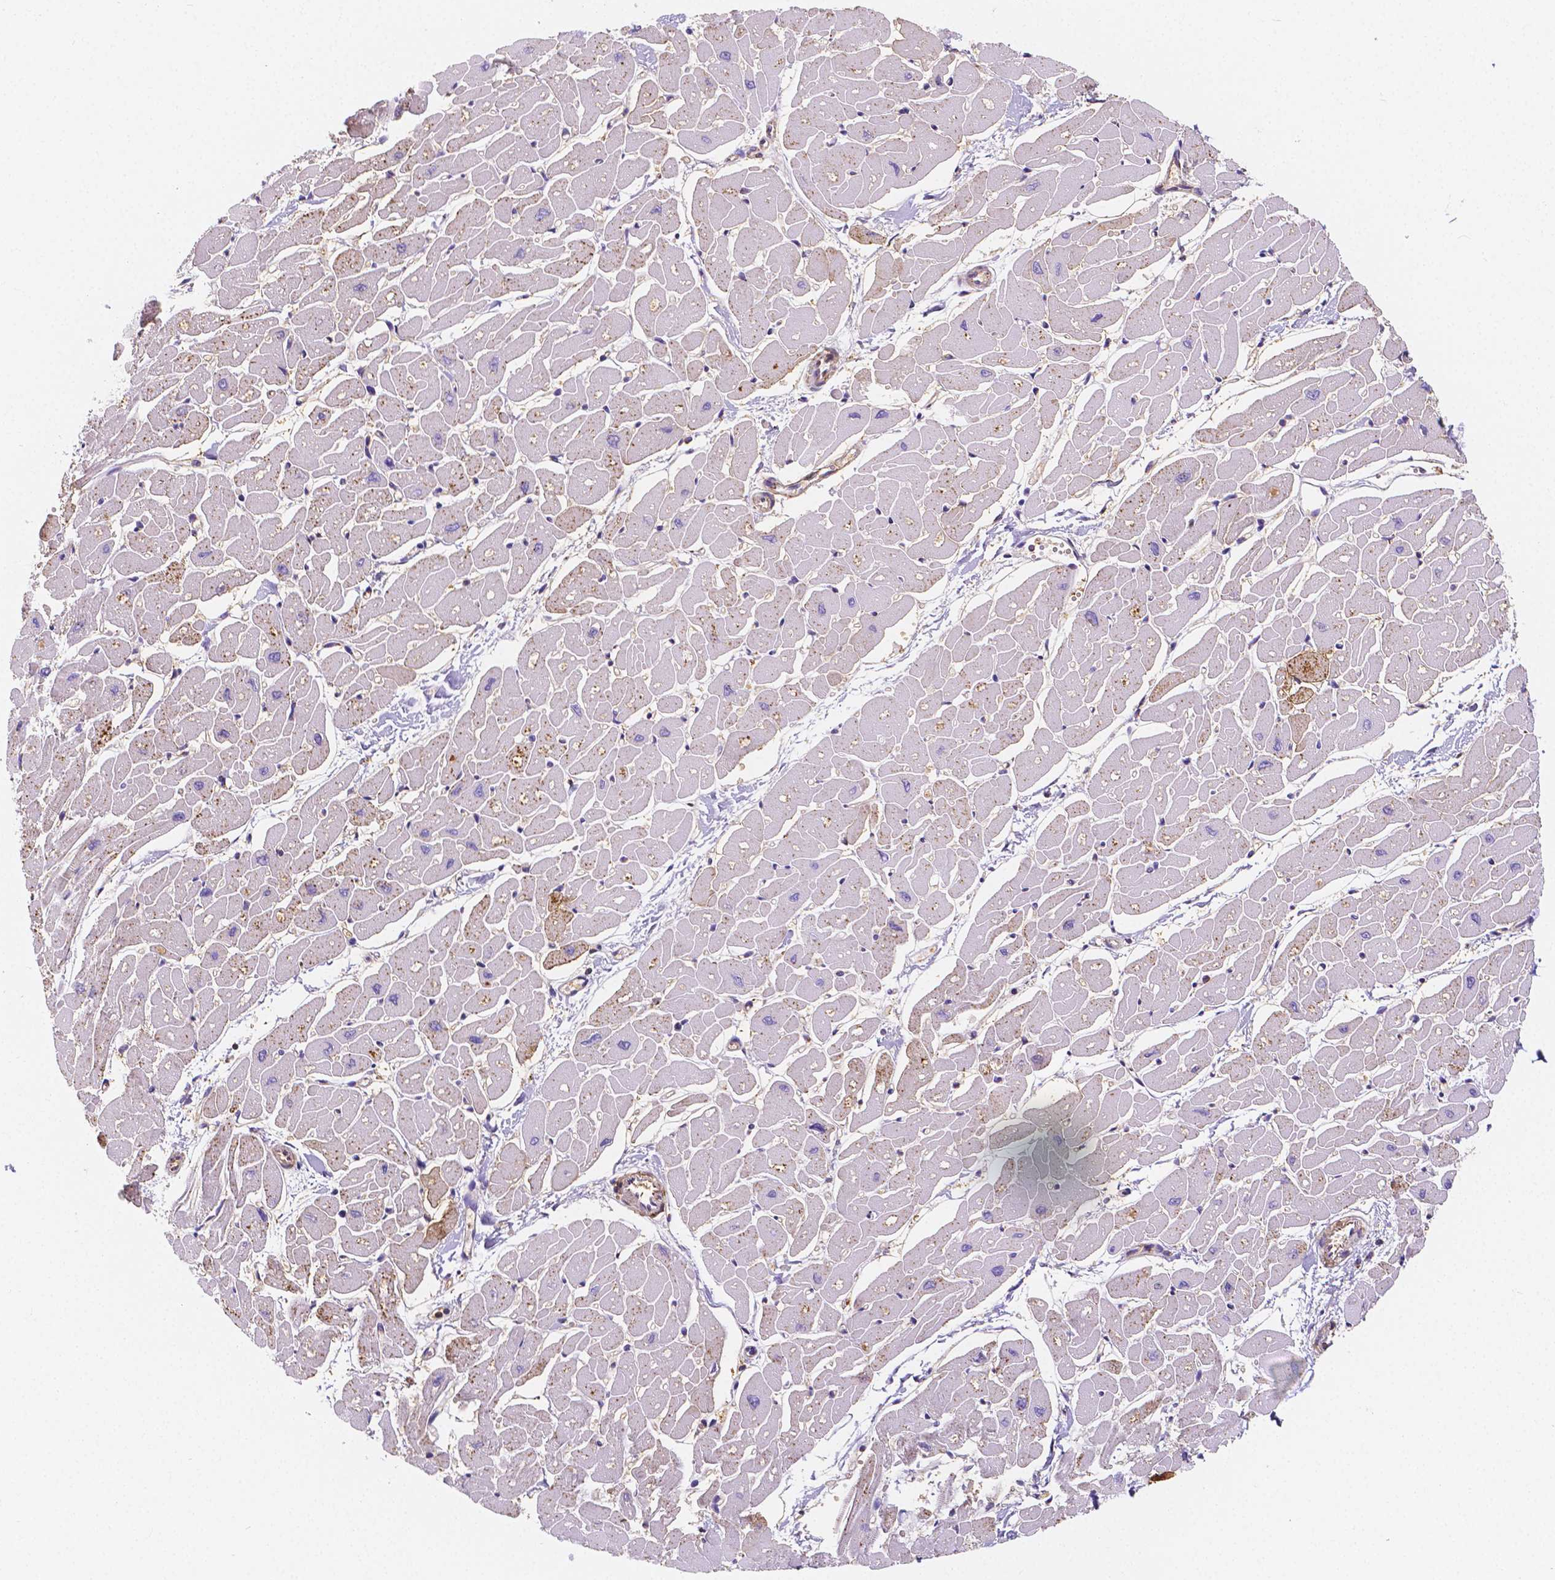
{"staining": {"intensity": "moderate", "quantity": "<25%", "location": "cytoplasmic/membranous"}, "tissue": "heart muscle", "cell_type": "Cardiomyocytes", "image_type": "normal", "snomed": [{"axis": "morphology", "description": "Normal tissue, NOS"}, {"axis": "topography", "description": "Heart"}], "caption": "Immunohistochemistry micrograph of benign heart muscle: heart muscle stained using immunohistochemistry (IHC) displays low levels of moderate protein expression localized specifically in the cytoplasmic/membranous of cardiomyocytes, appearing as a cytoplasmic/membranous brown color.", "gene": "GABRD", "patient": {"sex": "male", "age": 57}}